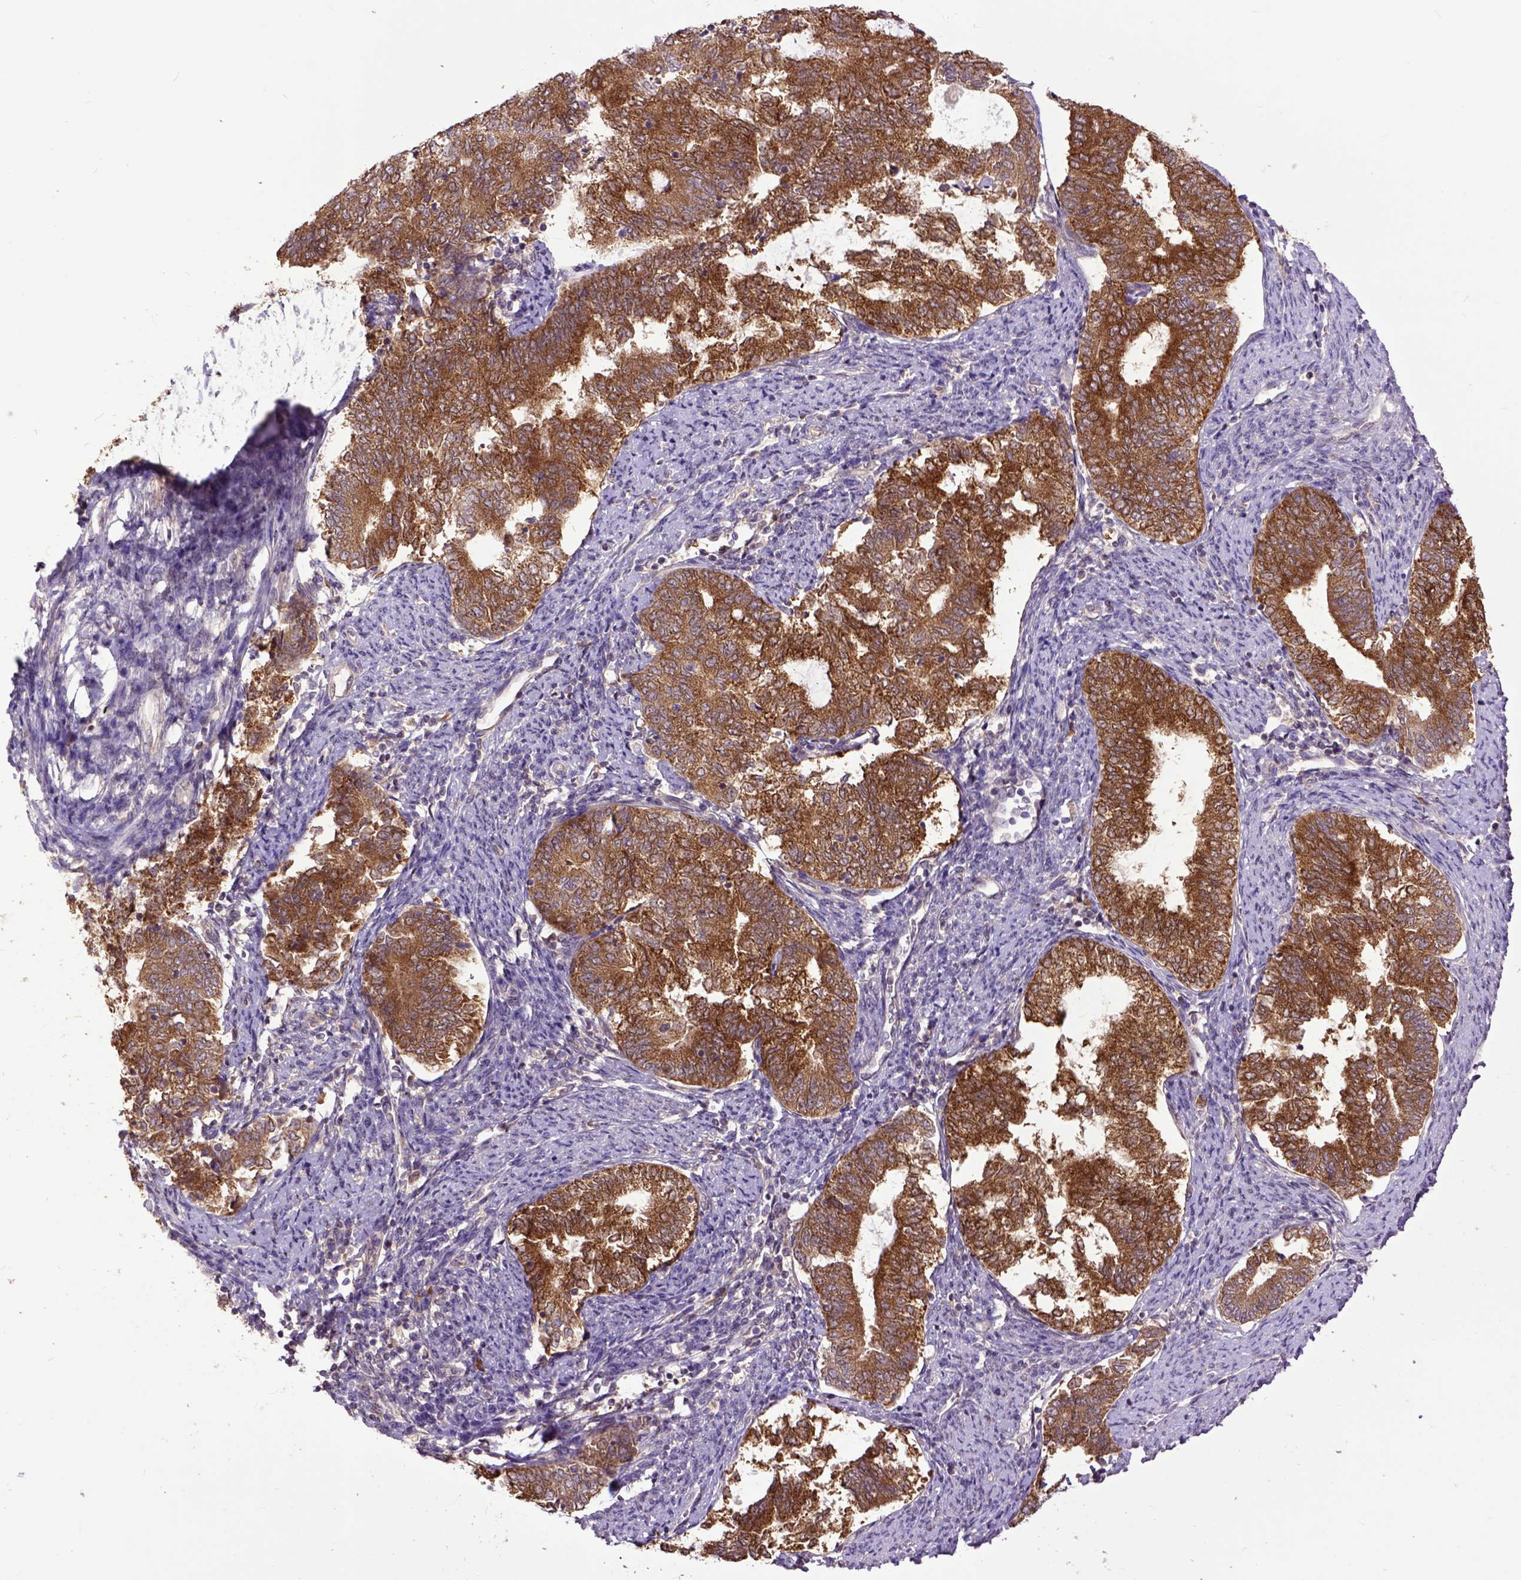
{"staining": {"intensity": "strong", "quantity": ">75%", "location": "cytoplasmic/membranous"}, "tissue": "endometrial cancer", "cell_type": "Tumor cells", "image_type": "cancer", "snomed": [{"axis": "morphology", "description": "Adenocarcinoma, NOS"}, {"axis": "topography", "description": "Endometrium"}], "caption": "Protein staining displays strong cytoplasmic/membranous expression in about >75% of tumor cells in endometrial cancer.", "gene": "ARL1", "patient": {"sex": "female", "age": 65}}